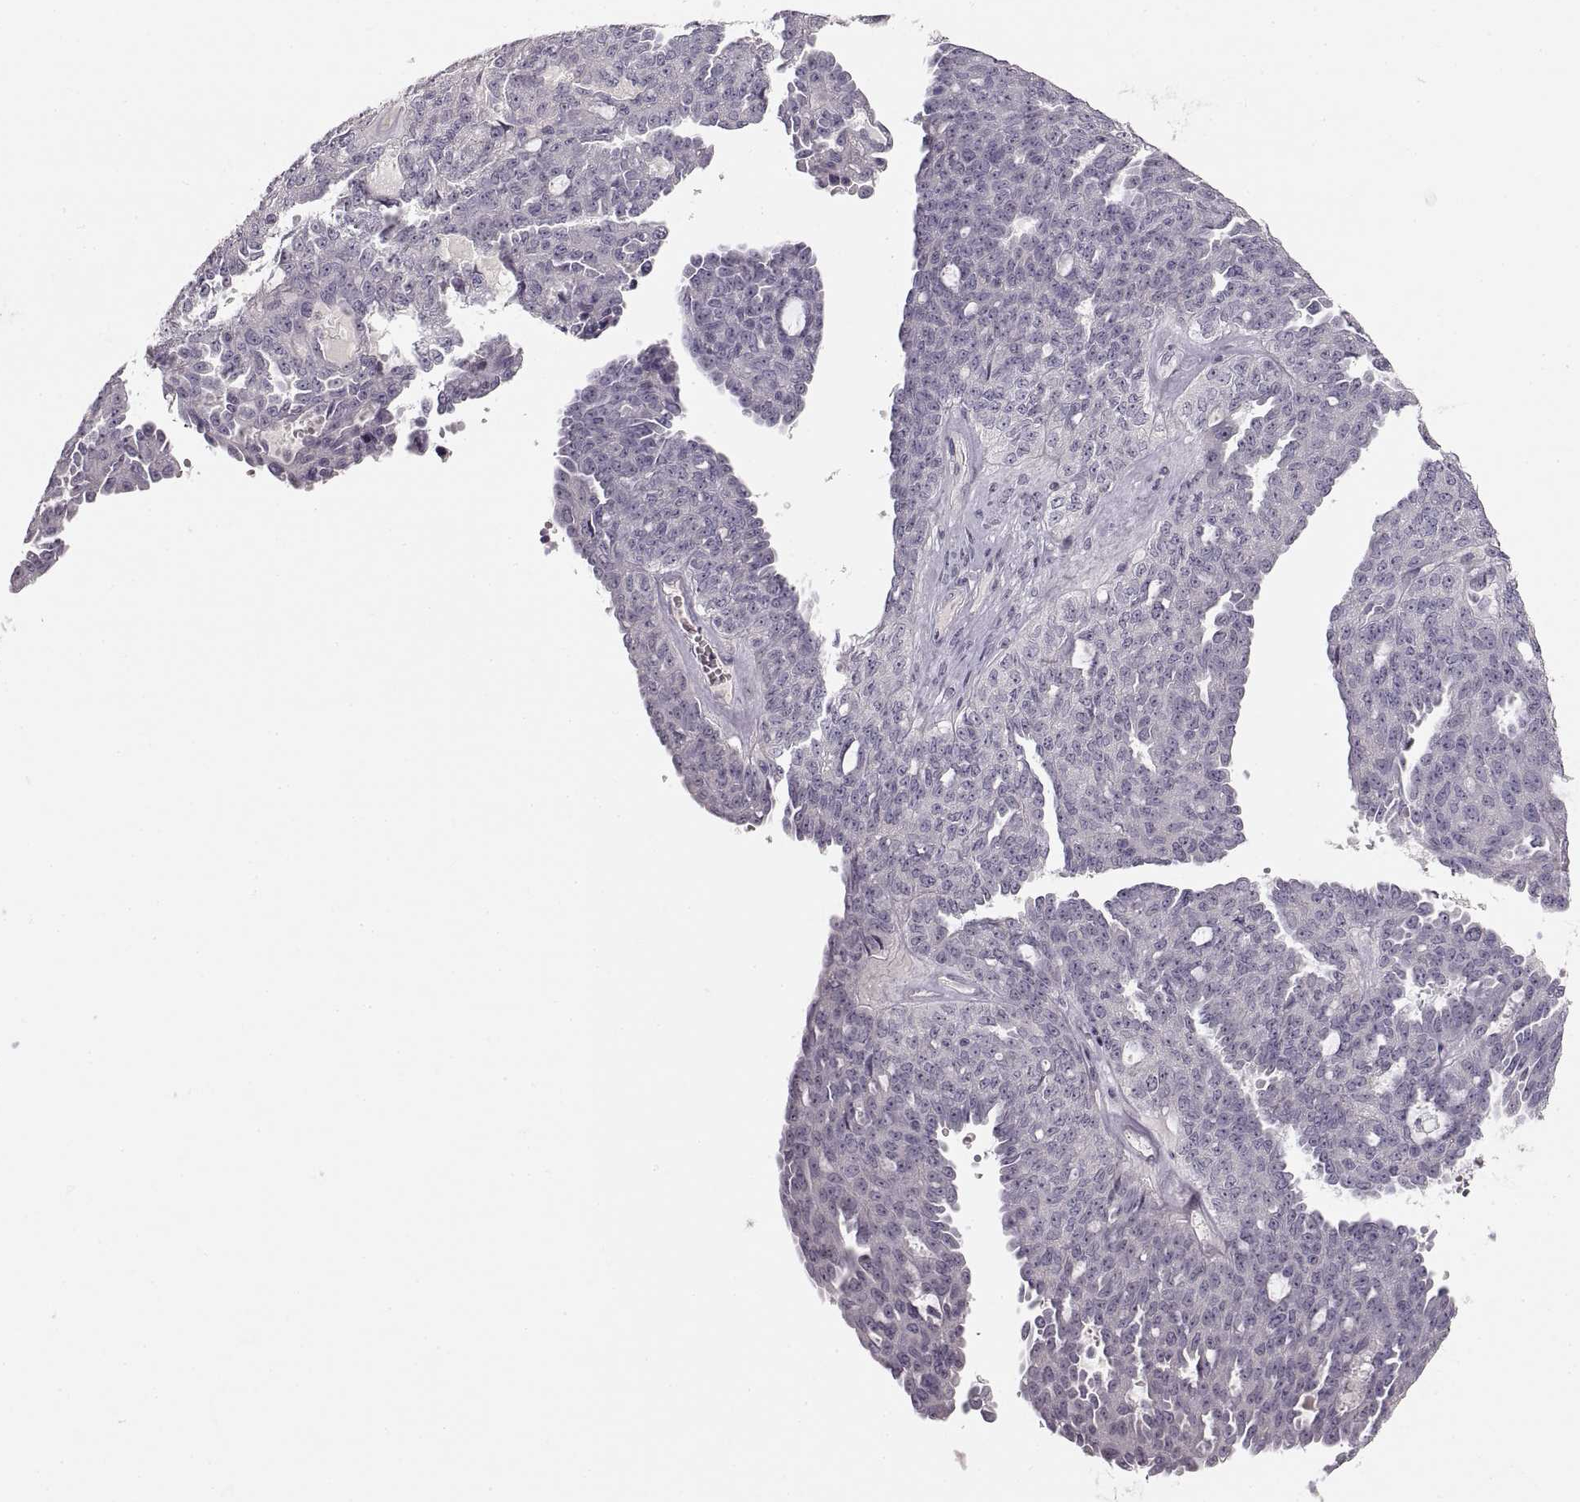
{"staining": {"intensity": "negative", "quantity": "none", "location": "none"}, "tissue": "ovarian cancer", "cell_type": "Tumor cells", "image_type": "cancer", "snomed": [{"axis": "morphology", "description": "Cystadenocarcinoma, serous, NOS"}, {"axis": "topography", "description": "Ovary"}], "caption": "The photomicrograph exhibits no significant positivity in tumor cells of ovarian cancer.", "gene": "PCSK2", "patient": {"sex": "female", "age": 71}}